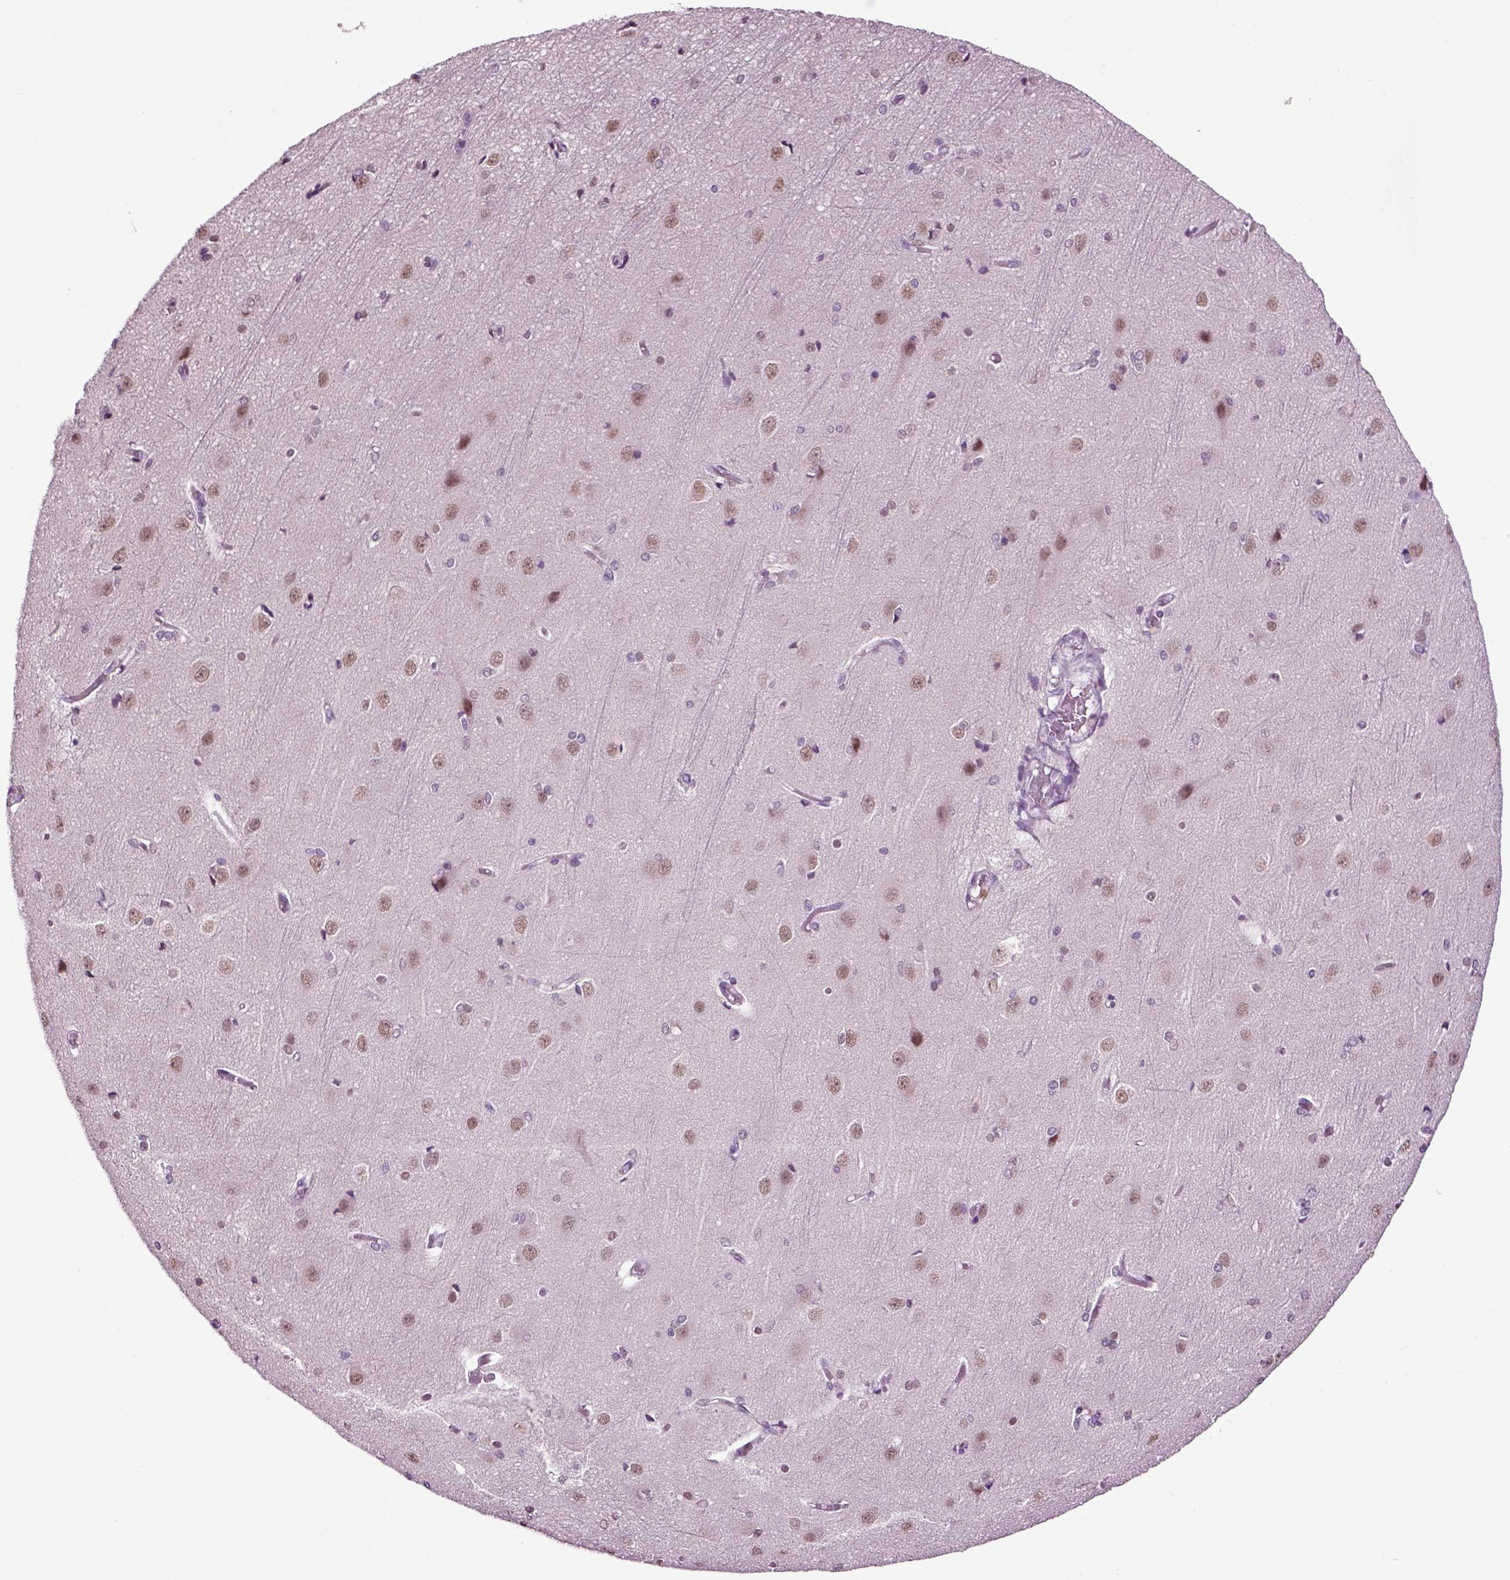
{"staining": {"intensity": "negative", "quantity": "none", "location": "none"}, "tissue": "cerebral cortex", "cell_type": "Endothelial cells", "image_type": "normal", "snomed": [{"axis": "morphology", "description": "Normal tissue, NOS"}, {"axis": "topography", "description": "Cerebral cortex"}], "caption": "Immunohistochemistry of unremarkable human cerebral cortex reveals no expression in endothelial cells. The staining is performed using DAB brown chromogen with nuclei counter-stained in using hematoxylin.", "gene": "SPATA17", "patient": {"sex": "male", "age": 37}}